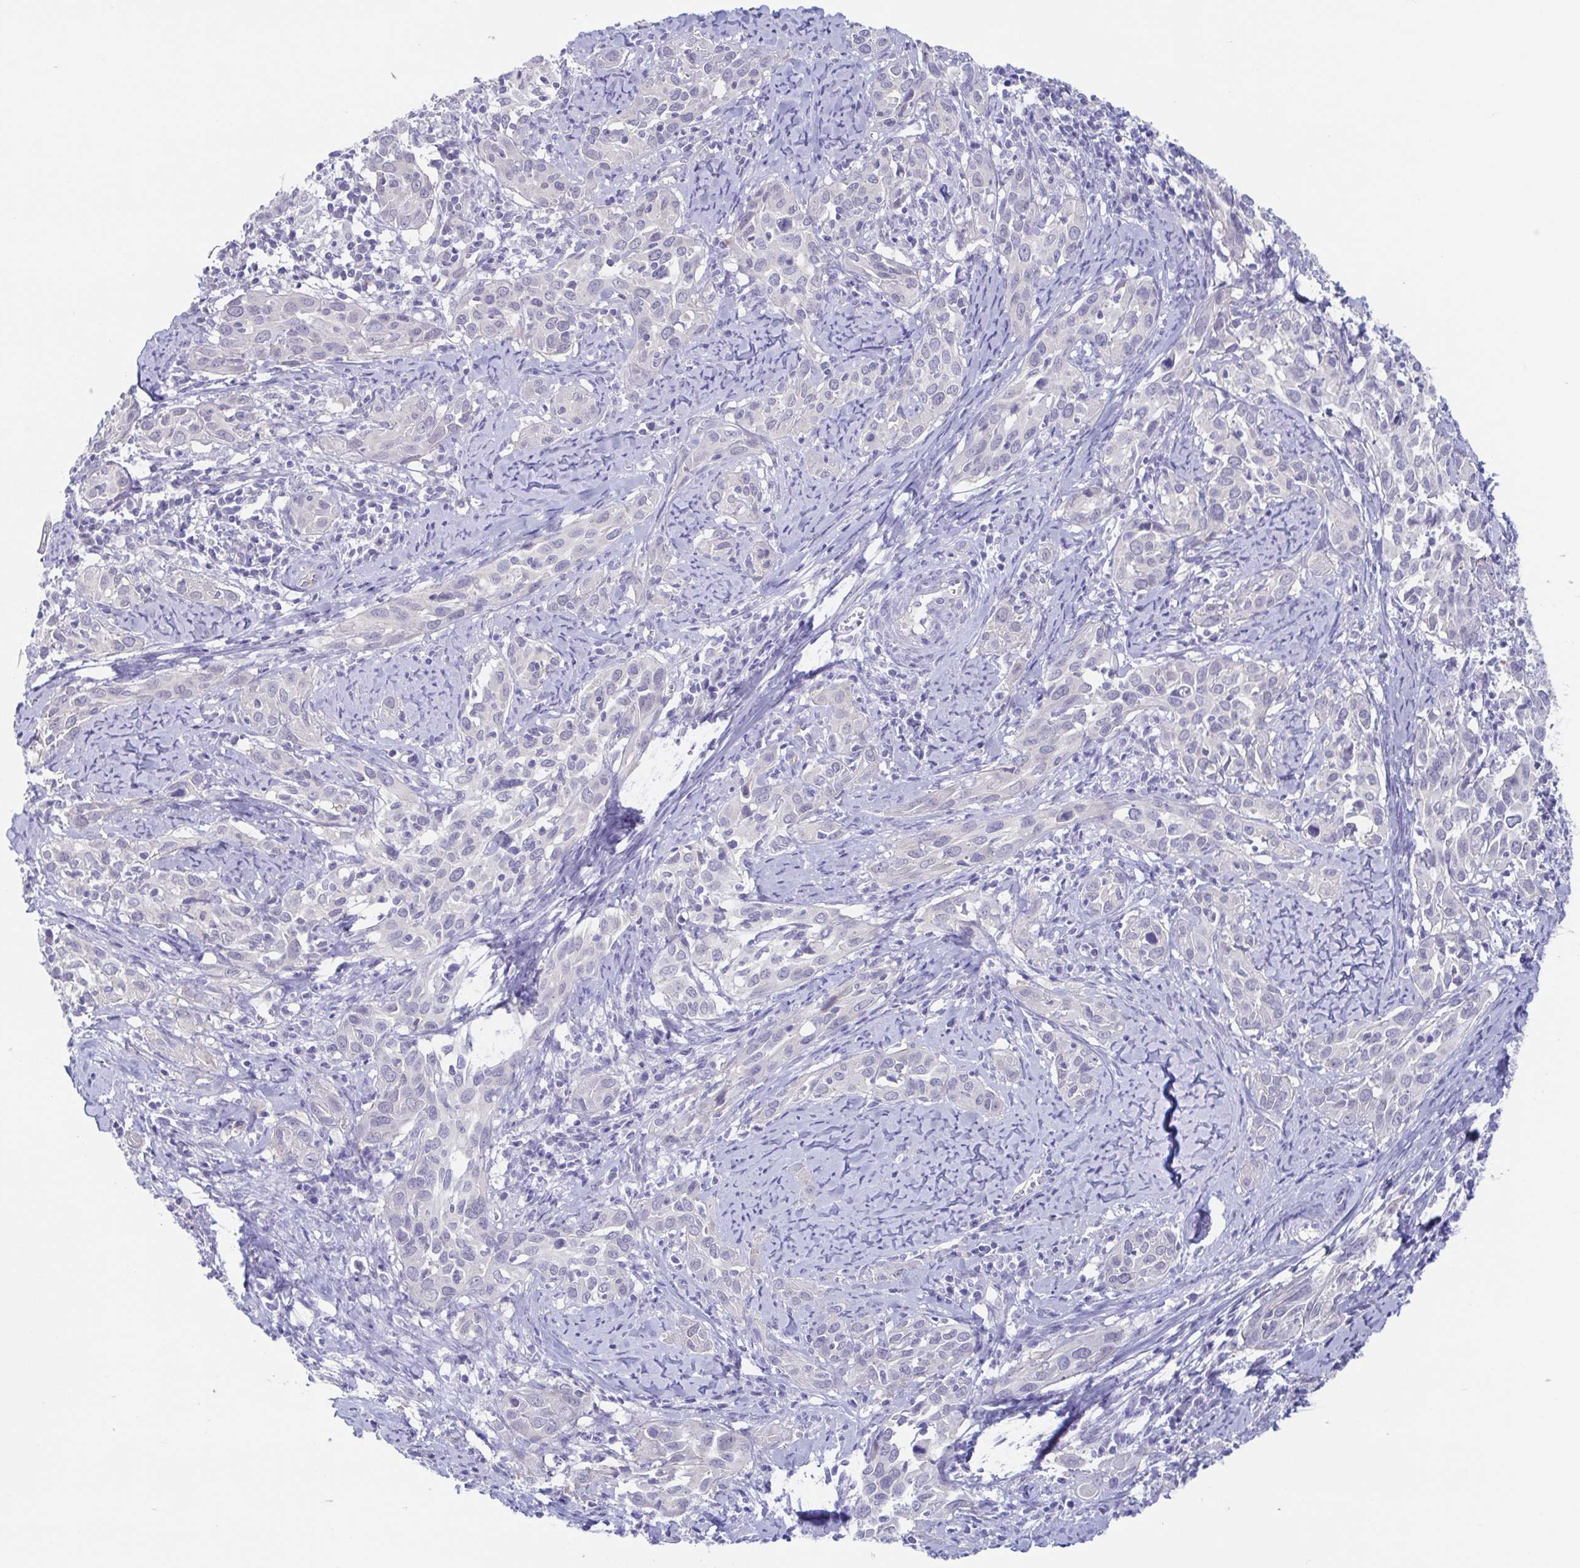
{"staining": {"intensity": "negative", "quantity": "none", "location": "none"}, "tissue": "cervical cancer", "cell_type": "Tumor cells", "image_type": "cancer", "snomed": [{"axis": "morphology", "description": "Squamous cell carcinoma, NOS"}, {"axis": "topography", "description": "Cervix"}], "caption": "Tumor cells are negative for brown protein staining in cervical cancer.", "gene": "TEX12", "patient": {"sex": "female", "age": 51}}